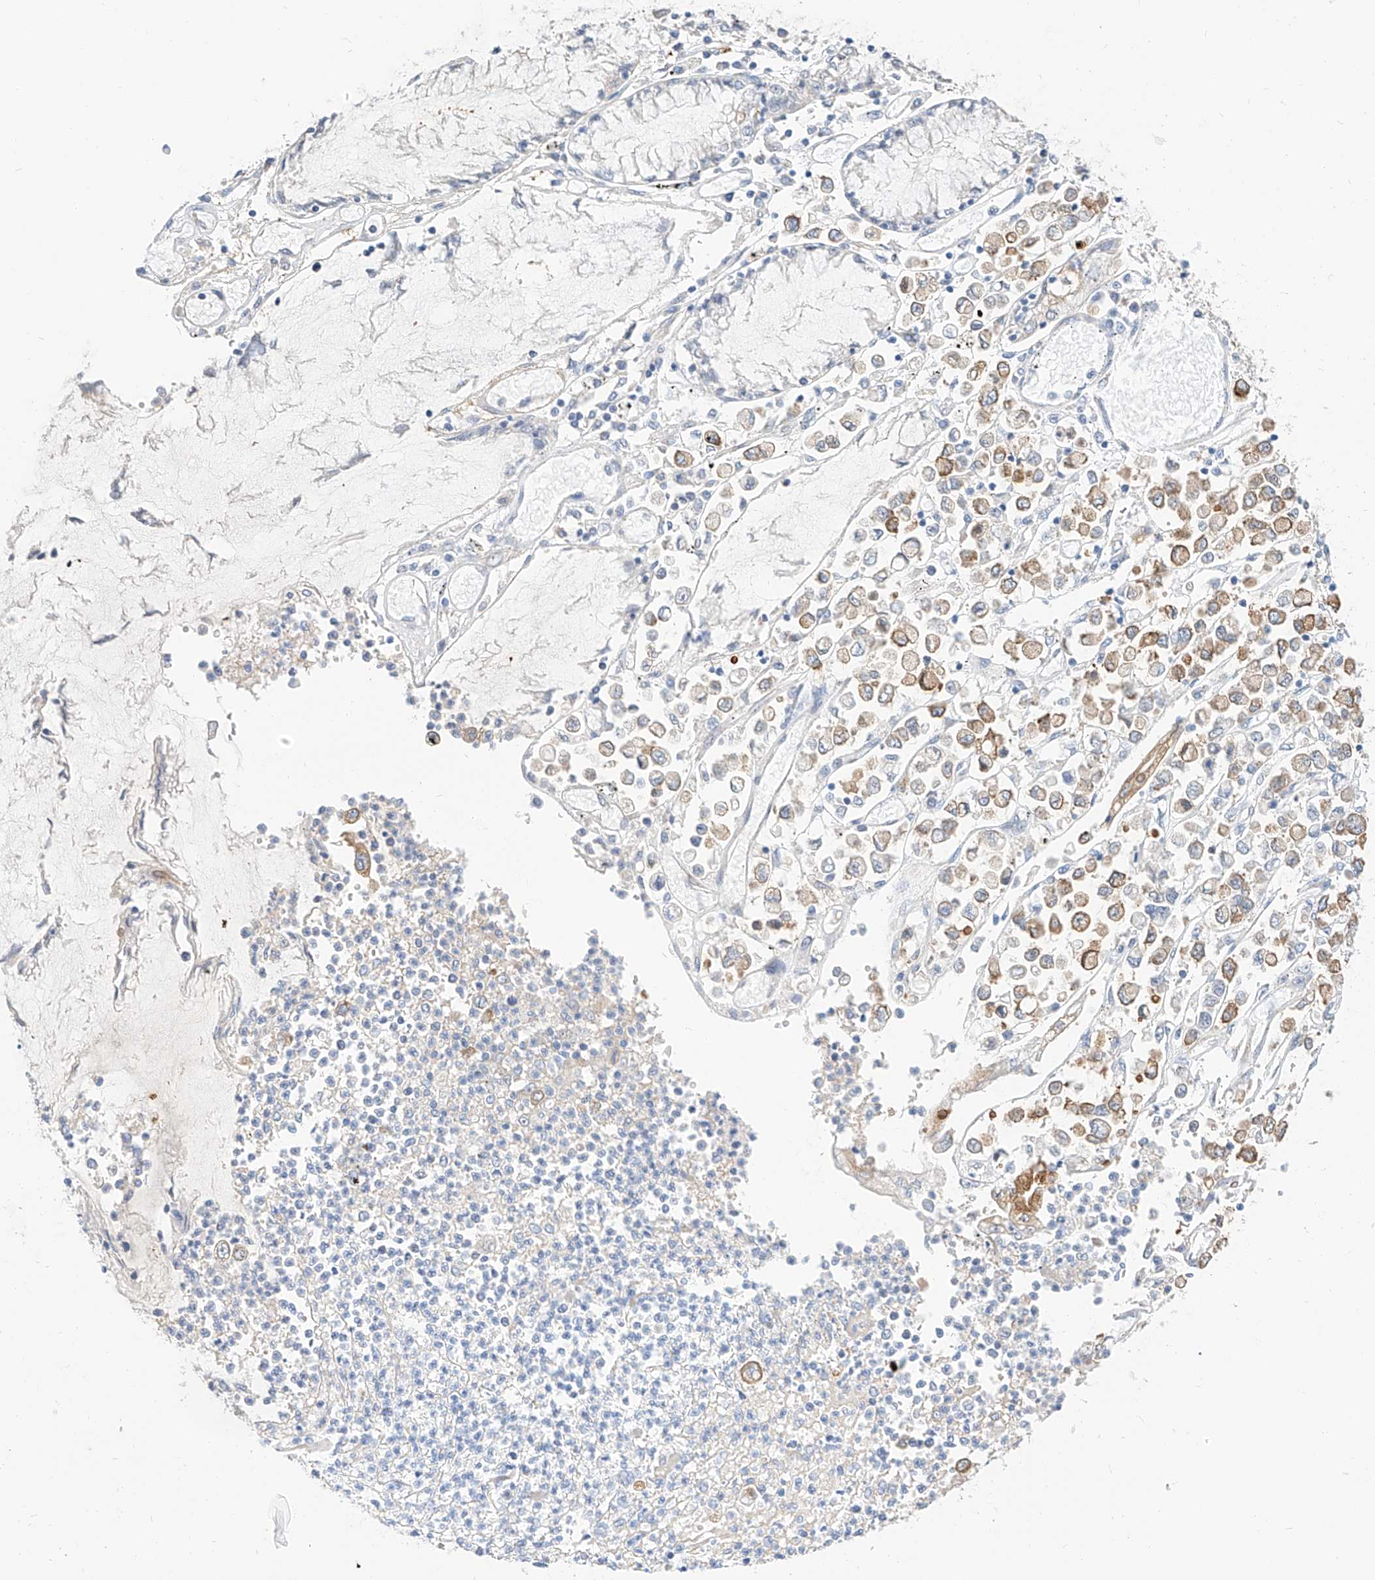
{"staining": {"intensity": "moderate", "quantity": ">75%", "location": "cytoplasmic/membranous"}, "tissue": "stomach cancer", "cell_type": "Tumor cells", "image_type": "cancer", "snomed": [{"axis": "morphology", "description": "Adenocarcinoma, NOS"}, {"axis": "topography", "description": "Stomach"}], "caption": "Immunohistochemical staining of human stomach cancer shows medium levels of moderate cytoplasmic/membranous protein staining in approximately >75% of tumor cells. (Stains: DAB in brown, nuclei in blue, Microscopy: brightfield microscopy at high magnification).", "gene": "MAP7", "patient": {"sex": "female", "age": 76}}